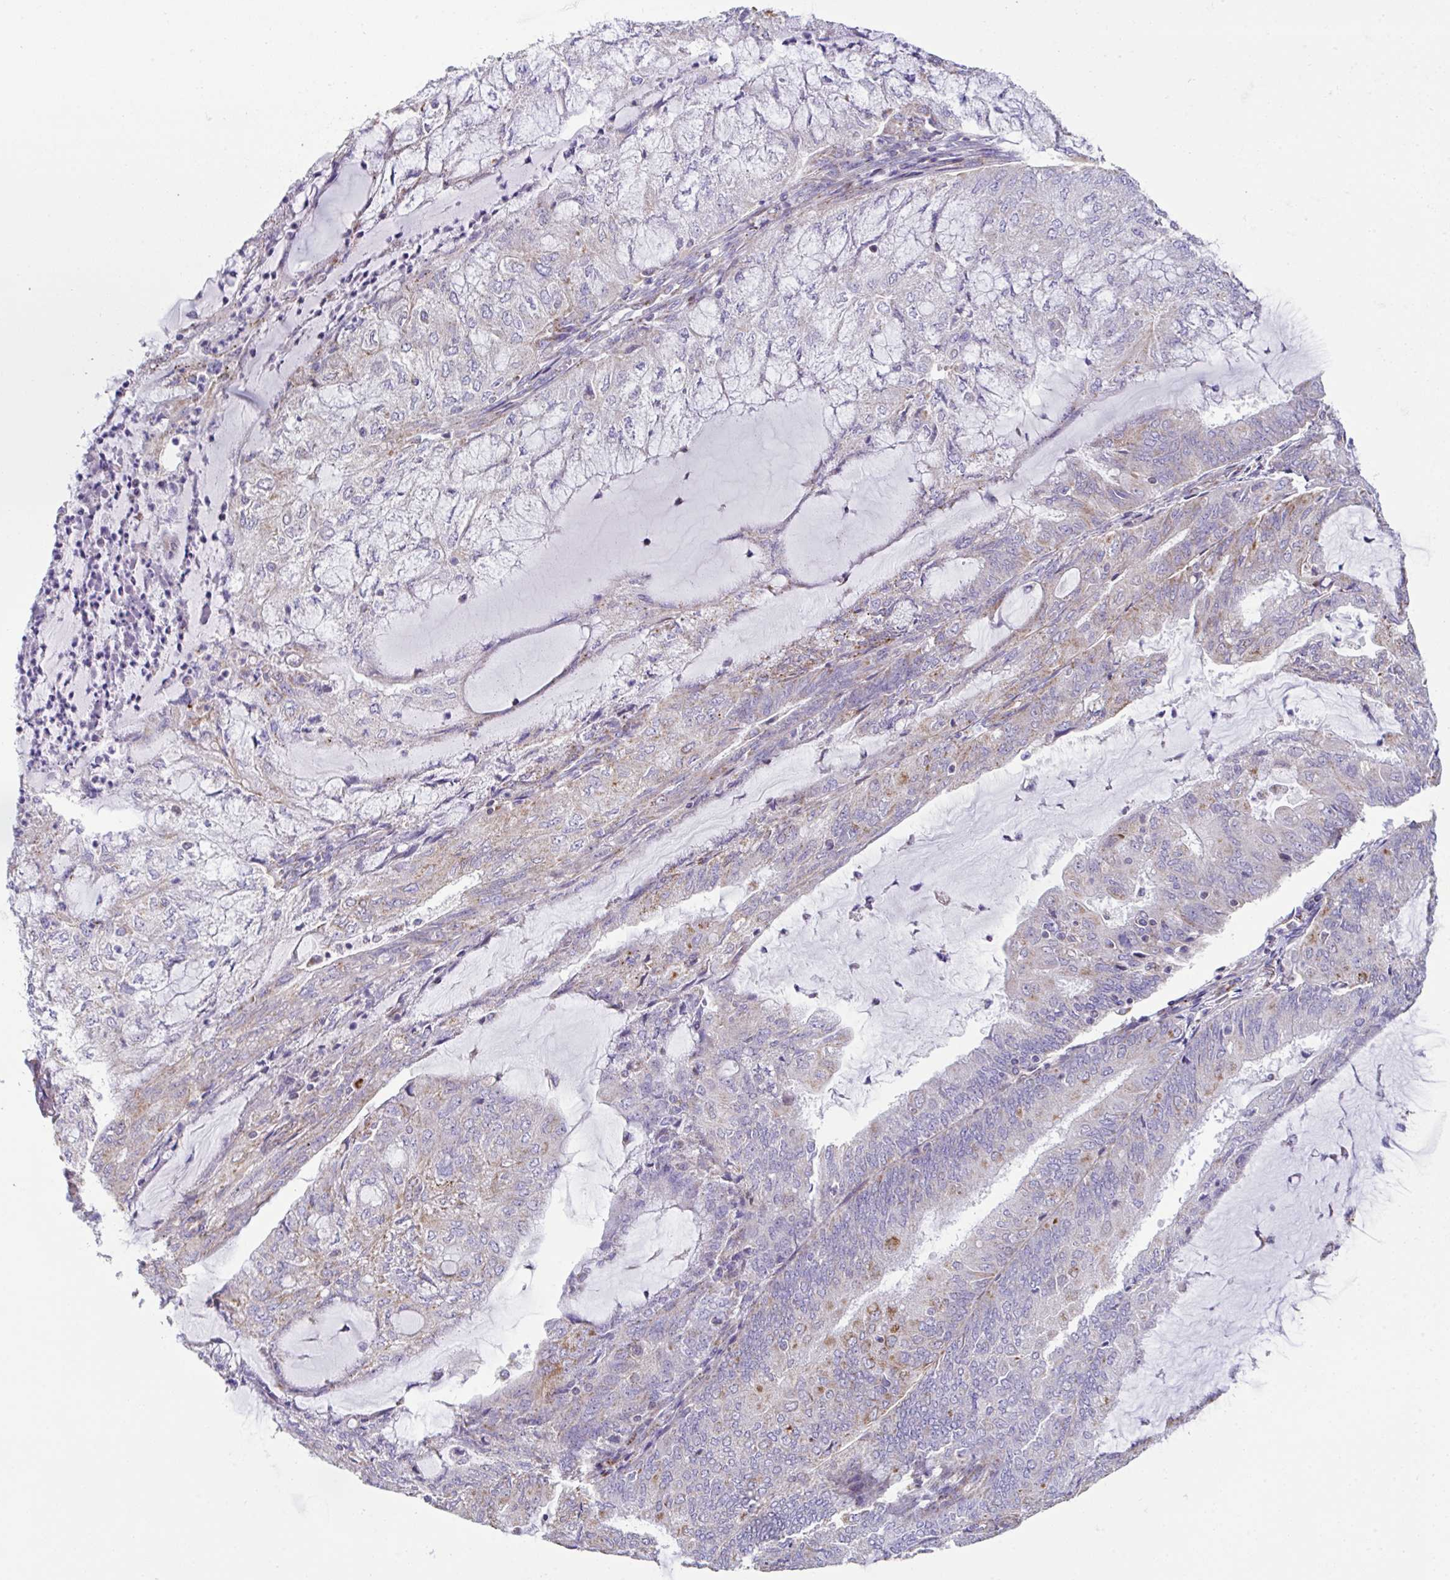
{"staining": {"intensity": "moderate", "quantity": "<25%", "location": "cytoplasmic/membranous"}, "tissue": "endometrial cancer", "cell_type": "Tumor cells", "image_type": "cancer", "snomed": [{"axis": "morphology", "description": "Adenocarcinoma, NOS"}, {"axis": "topography", "description": "Endometrium"}], "caption": "Human endometrial cancer (adenocarcinoma) stained with a brown dye exhibits moderate cytoplasmic/membranous positive staining in about <25% of tumor cells.", "gene": "DOK7", "patient": {"sex": "female", "age": 81}}